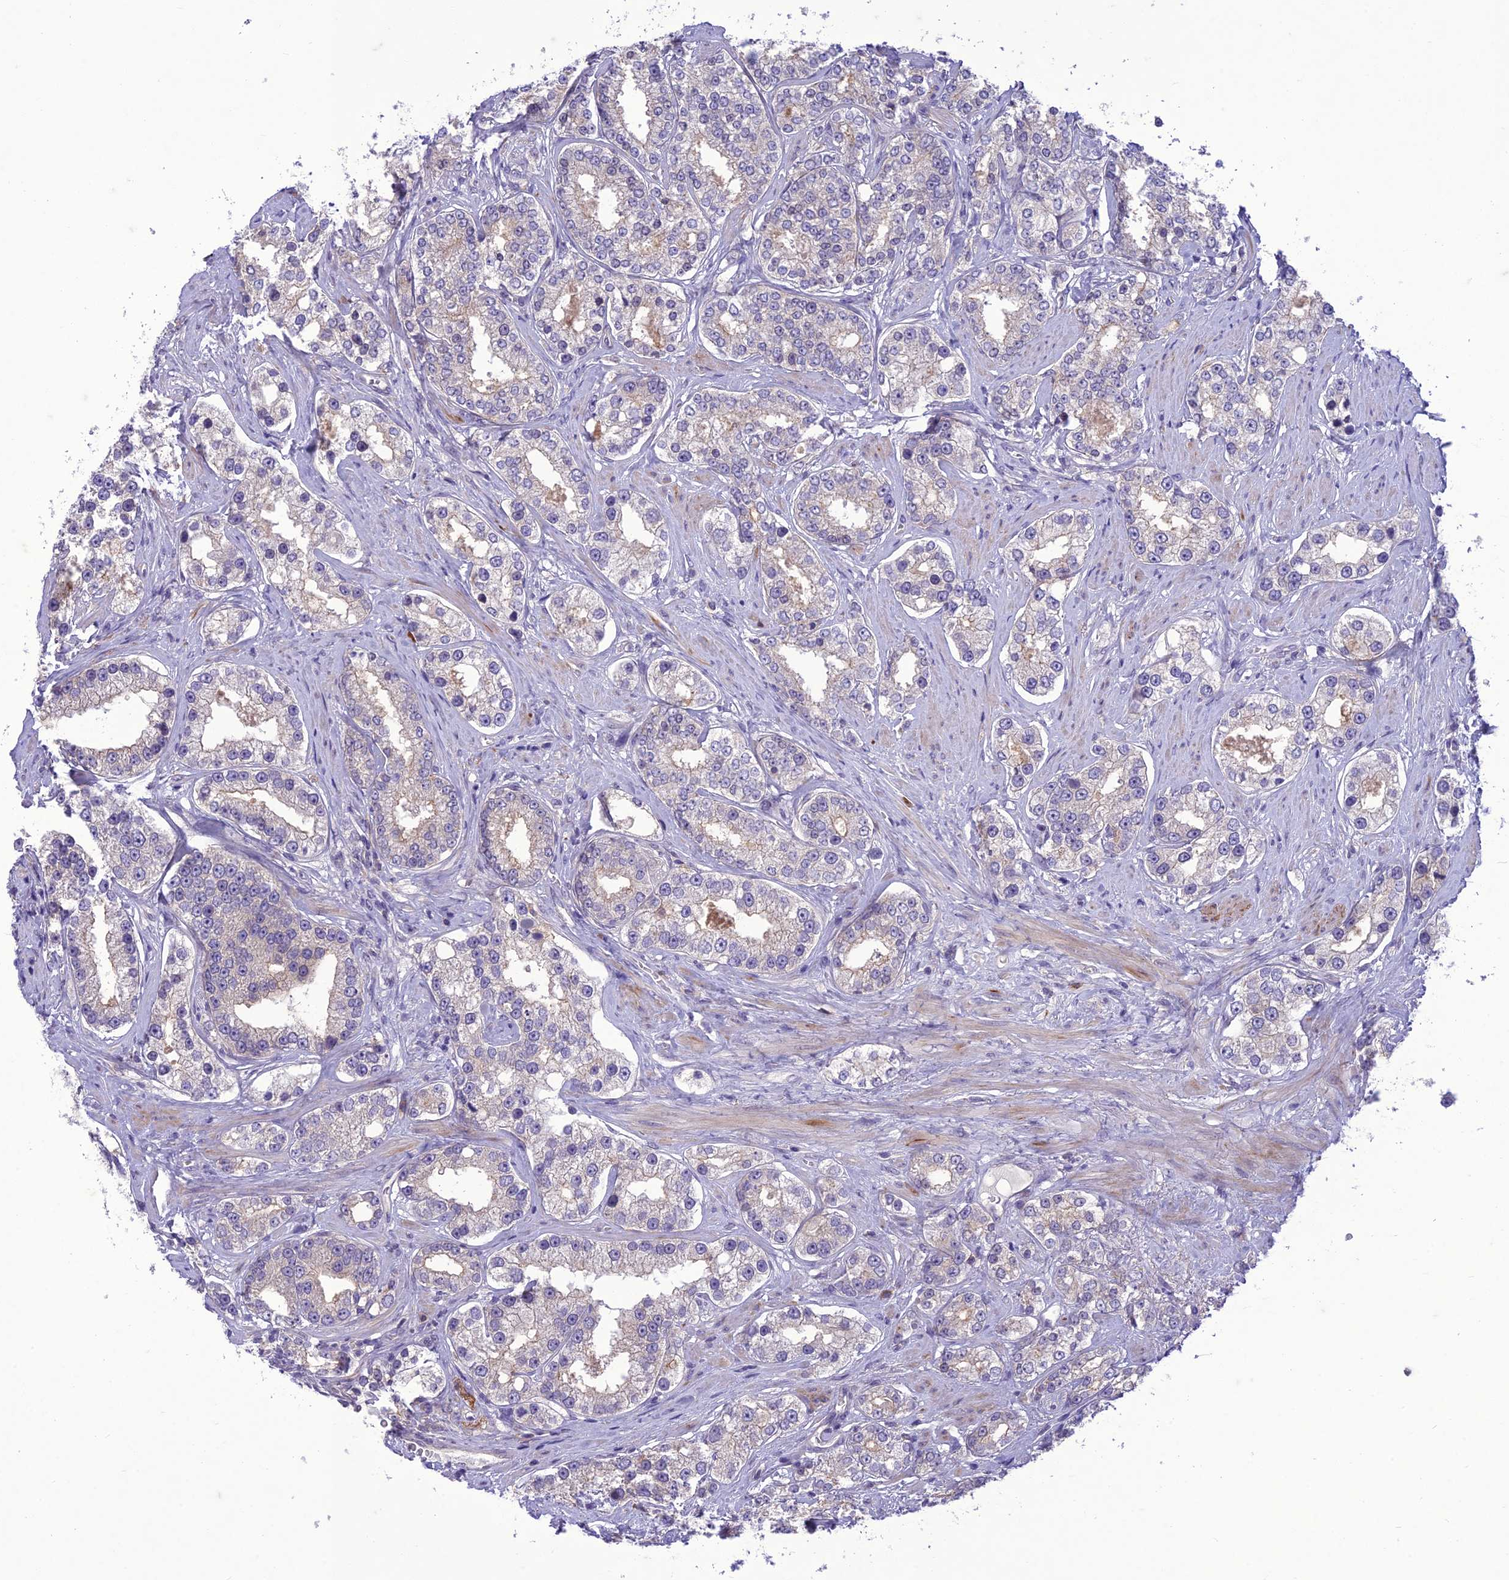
{"staining": {"intensity": "negative", "quantity": "none", "location": "none"}, "tissue": "prostate cancer", "cell_type": "Tumor cells", "image_type": "cancer", "snomed": [{"axis": "morphology", "description": "Normal tissue, NOS"}, {"axis": "morphology", "description": "Adenocarcinoma, High grade"}, {"axis": "topography", "description": "Prostate"}], "caption": "The photomicrograph demonstrates no significant staining in tumor cells of prostate cancer (adenocarcinoma (high-grade)). (DAB immunohistochemistry (IHC), high magnification).", "gene": "ITGAE", "patient": {"sex": "male", "age": 83}}